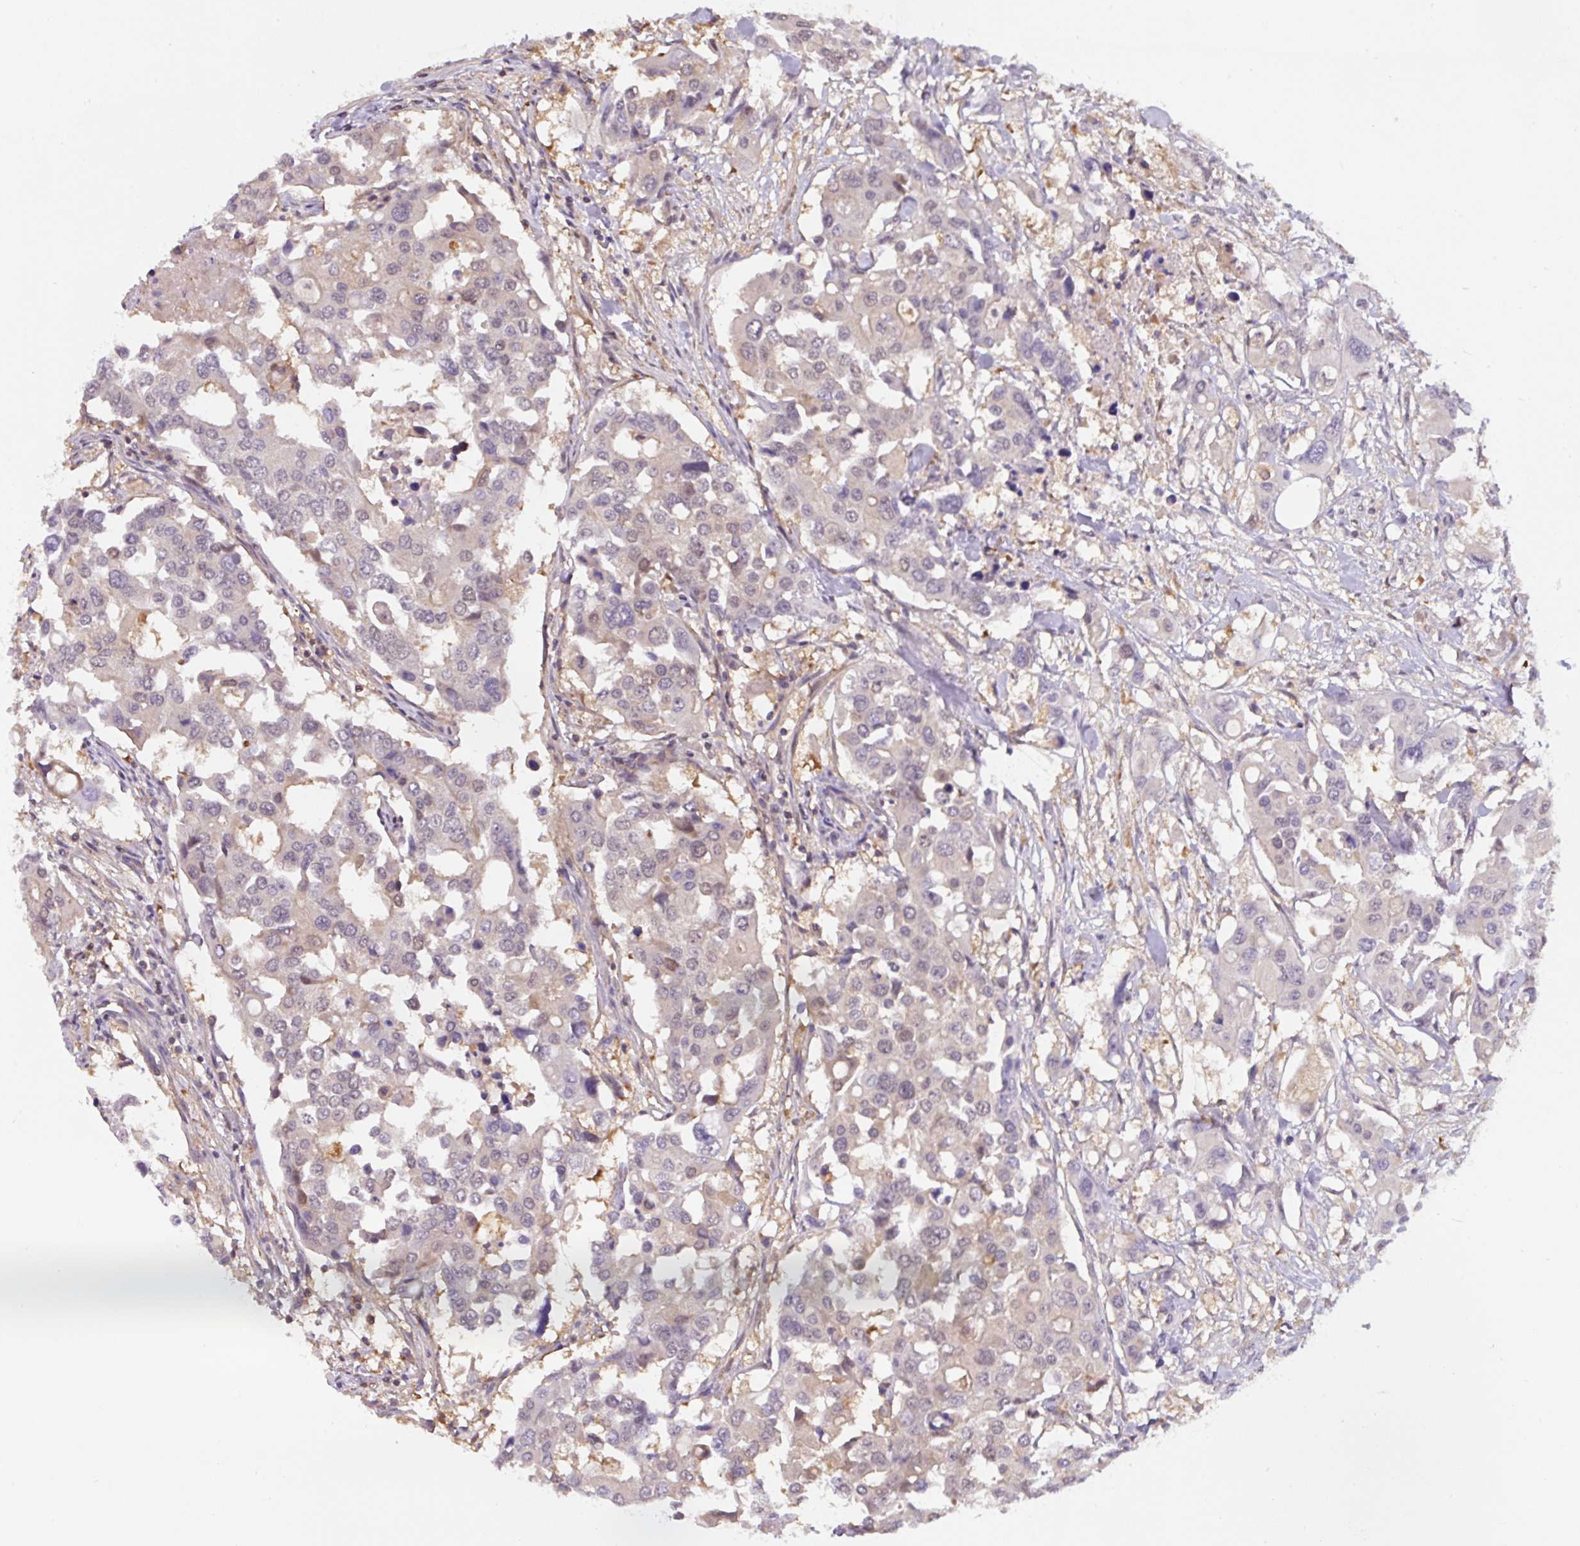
{"staining": {"intensity": "negative", "quantity": "none", "location": "none"}, "tissue": "colorectal cancer", "cell_type": "Tumor cells", "image_type": "cancer", "snomed": [{"axis": "morphology", "description": "Adenocarcinoma, NOS"}, {"axis": "topography", "description": "Colon"}], "caption": "Tumor cells show no significant positivity in colorectal cancer (adenocarcinoma).", "gene": "ST13", "patient": {"sex": "male", "age": 77}}